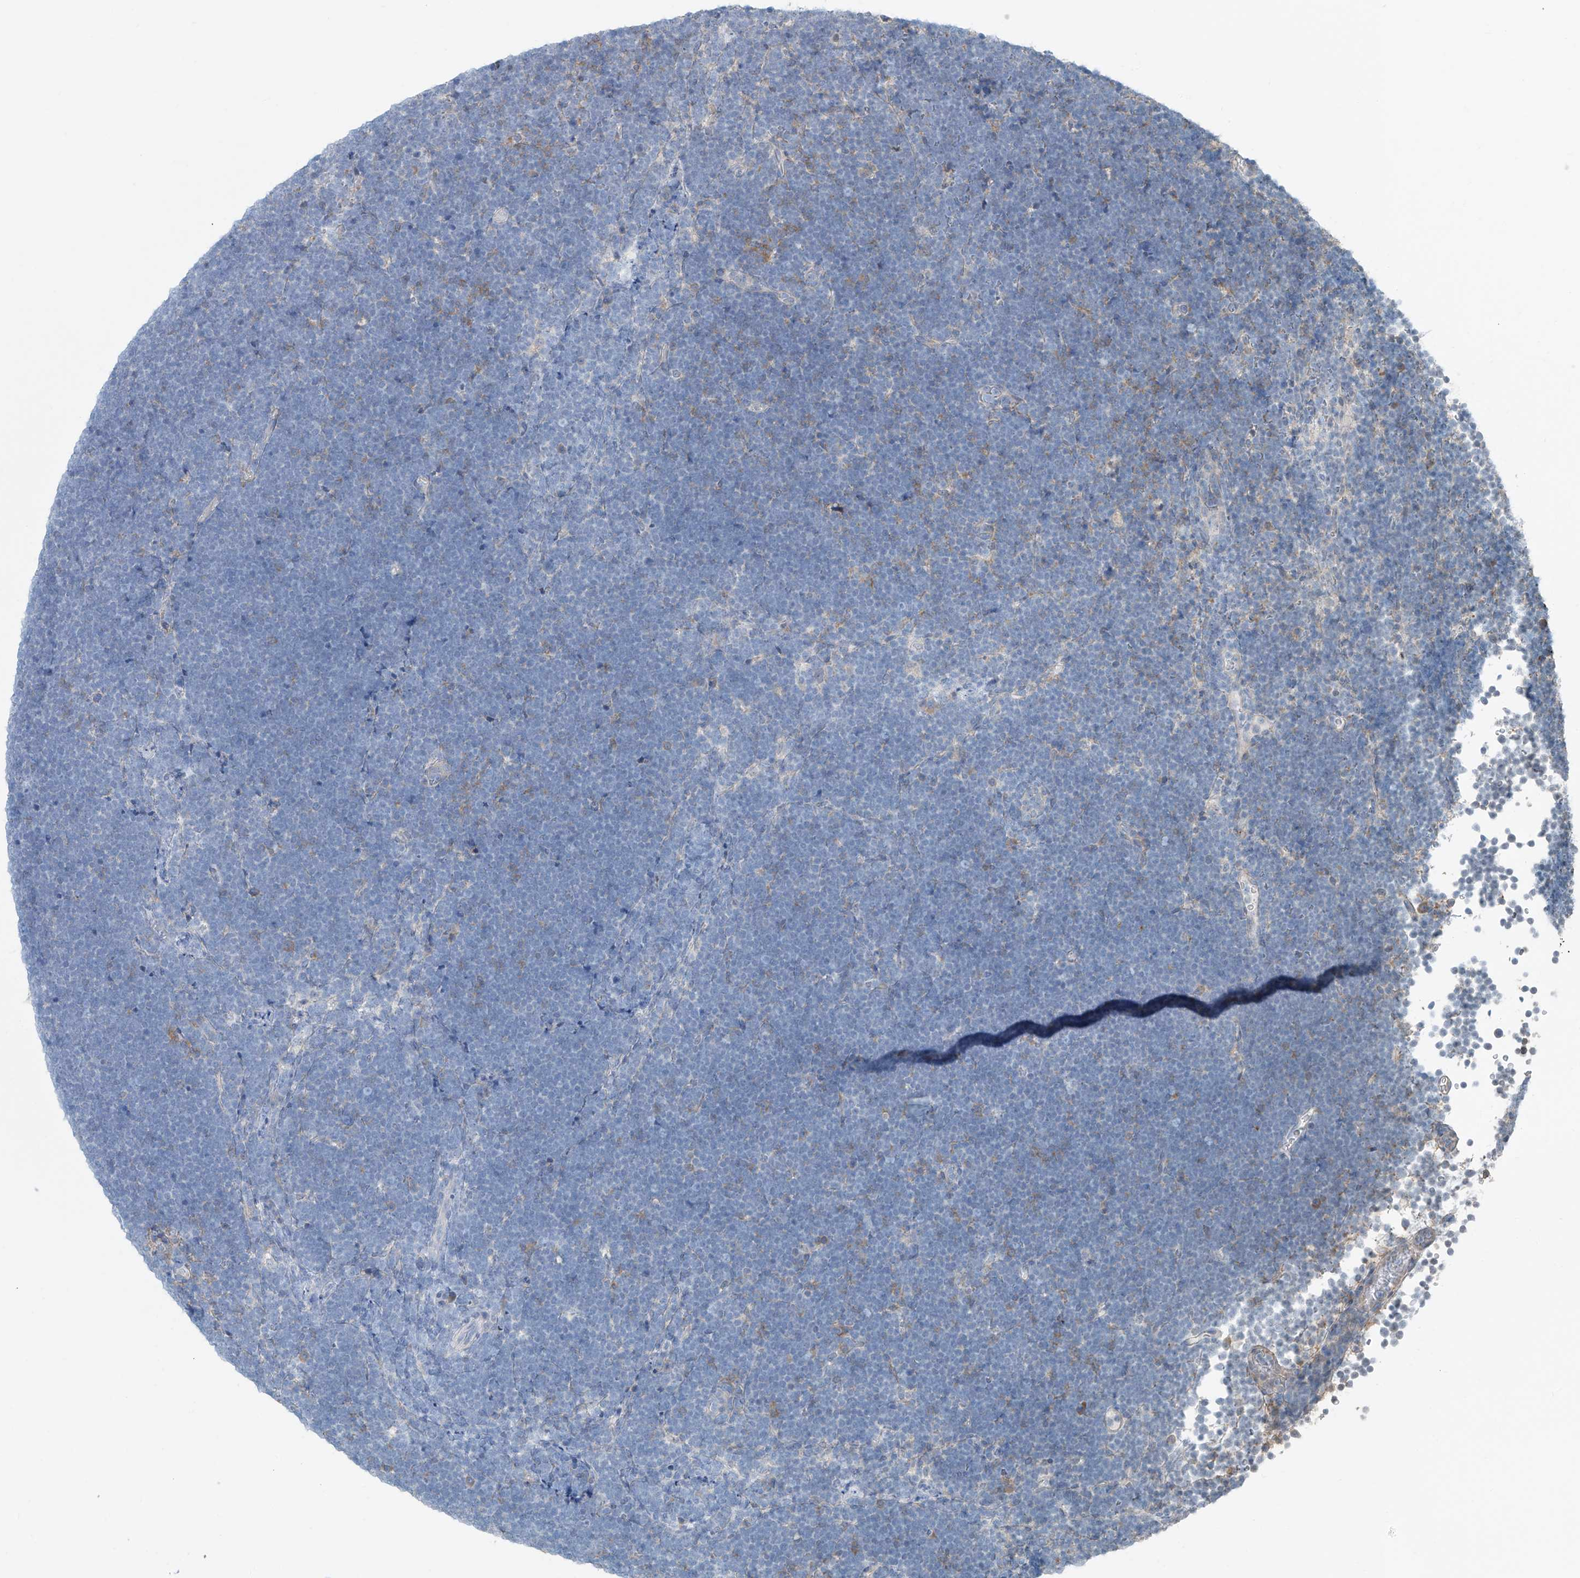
{"staining": {"intensity": "negative", "quantity": "none", "location": "none"}, "tissue": "lymphoma", "cell_type": "Tumor cells", "image_type": "cancer", "snomed": [{"axis": "morphology", "description": "Malignant lymphoma, non-Hodgkin's type, High grade"}, {"axis": "topography", "description": "Lymph node"}], "caption": "DAB (3,3'-diaminobenzidine) immunohistochemical staining of human high-grade malignant lymphoma, non-Hodgkin's type exhibits no significant expression in tumor cells.", "gene": "KCNK10", "patient": {"sex": "male", "age": 13}}